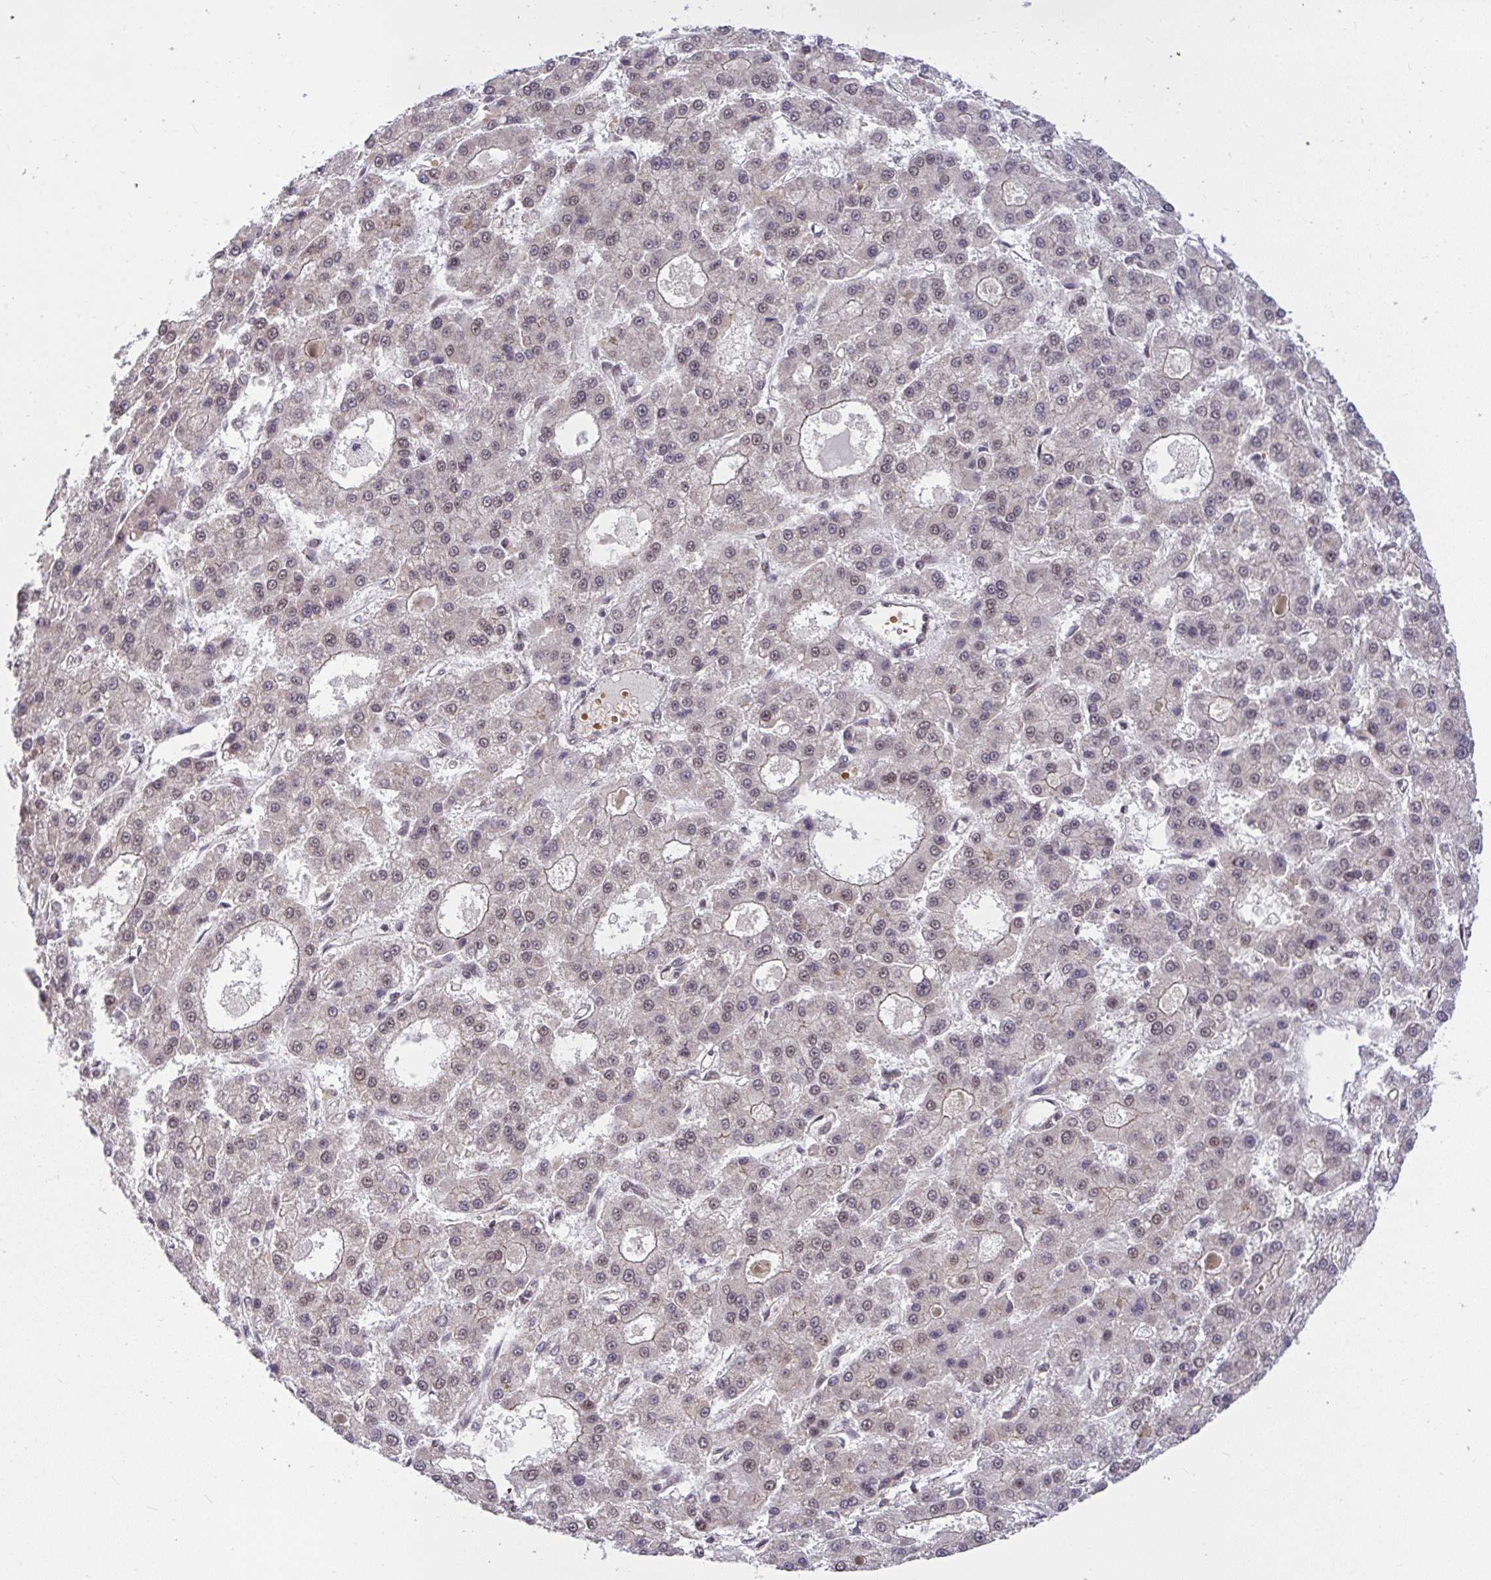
{"staining": {"intensity": "weak", "quantity": "25%-75%", "location": "nuclear"}, "tissue": "liver cancer", "cell_type": "Tumor cells", "image_type": "cancer", "snomed": [{"axis": "morphology", "description": "Carcinoma, Hepatocellular, NOS"}, {"axis": "topography", "description": "Liver"}], "caption": "IHC of human liver hepatocellular carcinoma exhibits low levels of weak nuclear positivity in approximately 25%-75% of tumor cells.", "gene": "PPP1CA", "patient": {"sex": "male", "age": 70}}